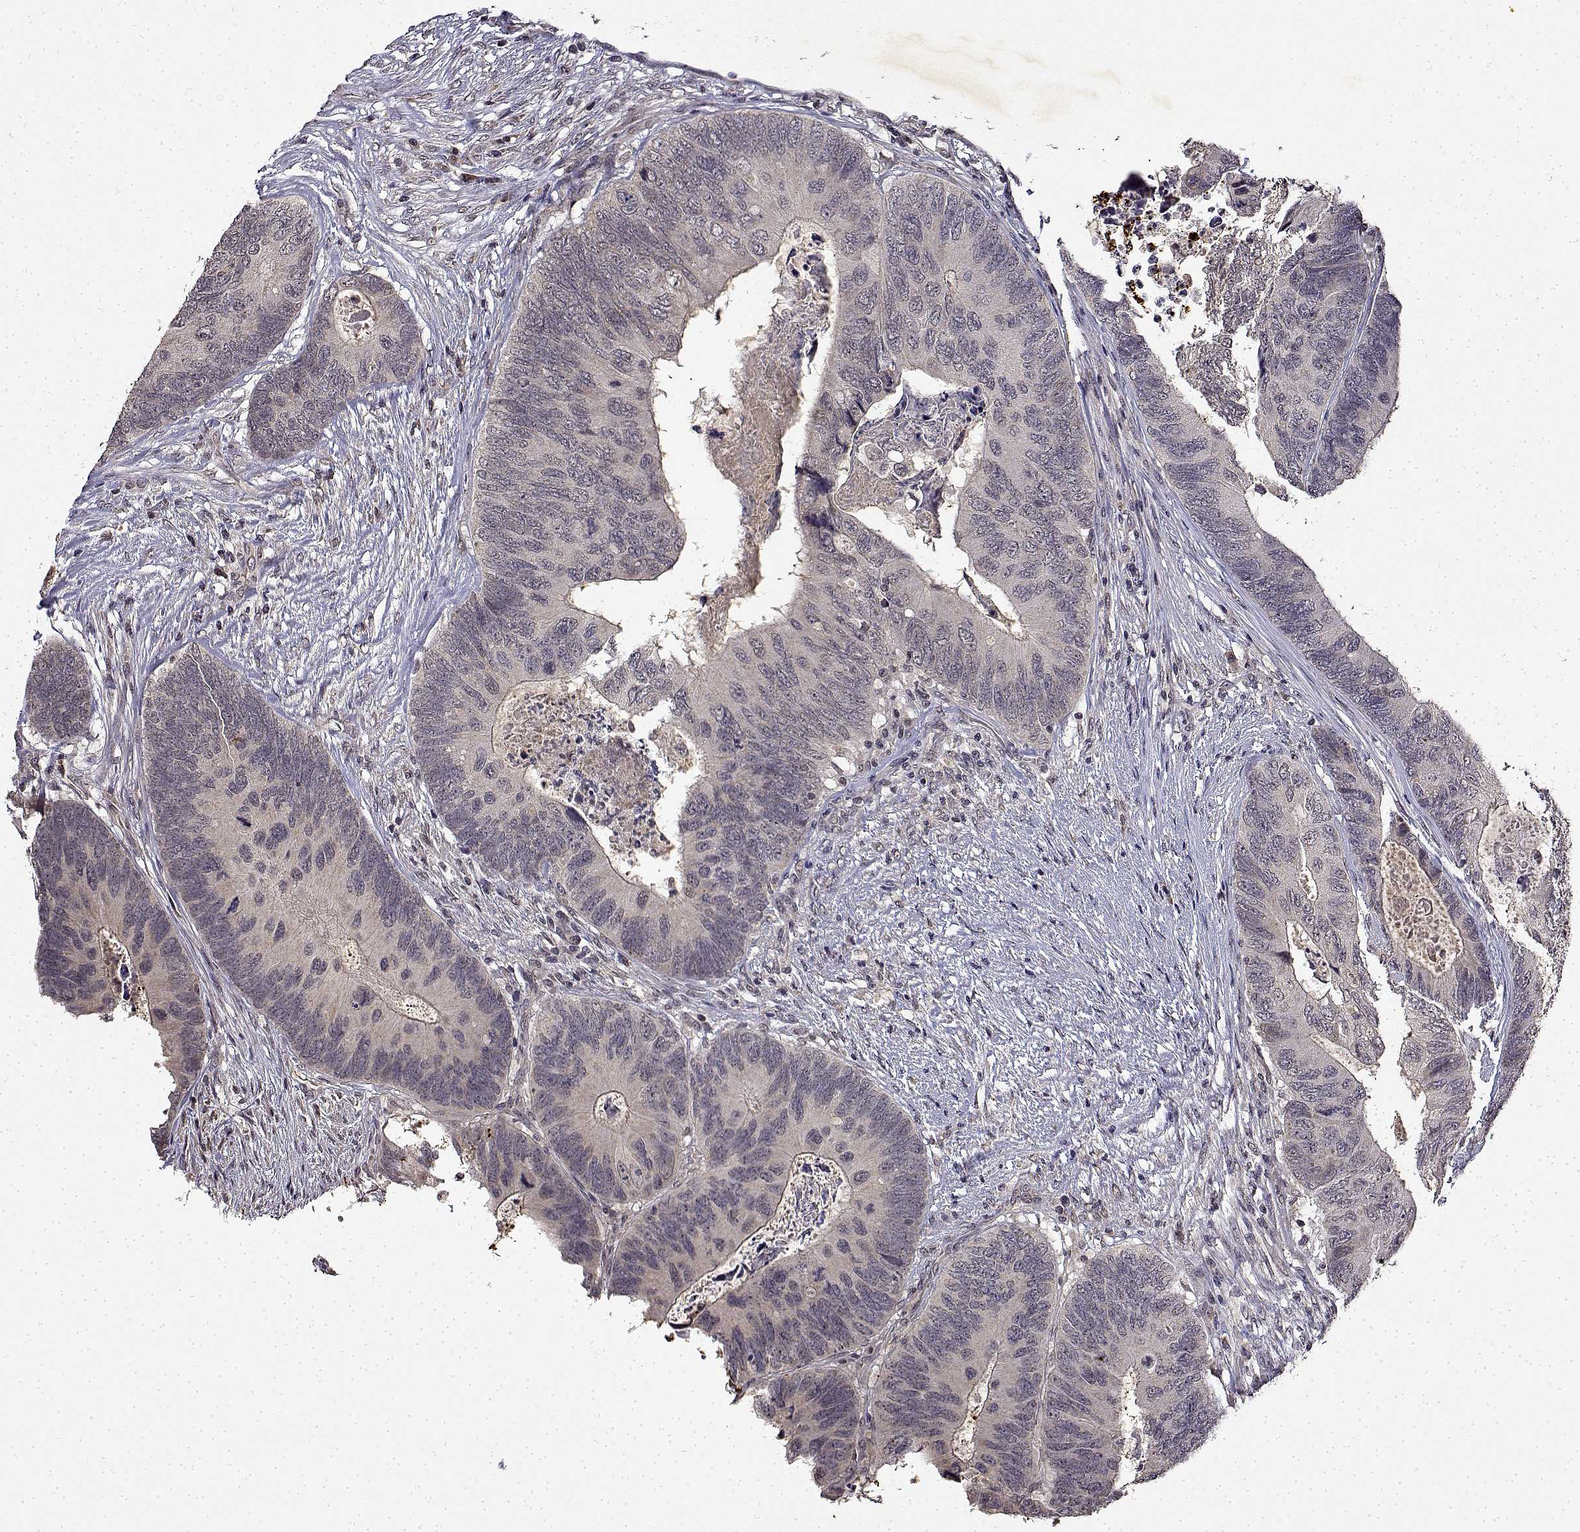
{"staining": {"intensity": "negative", "quantity": "none", "location": "none"}, "tissue": "colorectal cancer", "cell_type": "Tumor cells", "image_type": "cancer", "snomed": [{"axis": "morphology", "description": "Adenocarcinoma, NOS"}, {"axis": "topography", "description": "Colon"}], "caption": "Immunohistochemistry of colorectal adenocarcinoma displays no expression in tumor cells. Brightfield microscopy of IHC stained with DAB (3,3'-diaminobenzidine) (brown) and hematoxylin (blue), captured at high magnification.", "gene": "BDNF", "patient": {"sex": "female", "age": 67}}